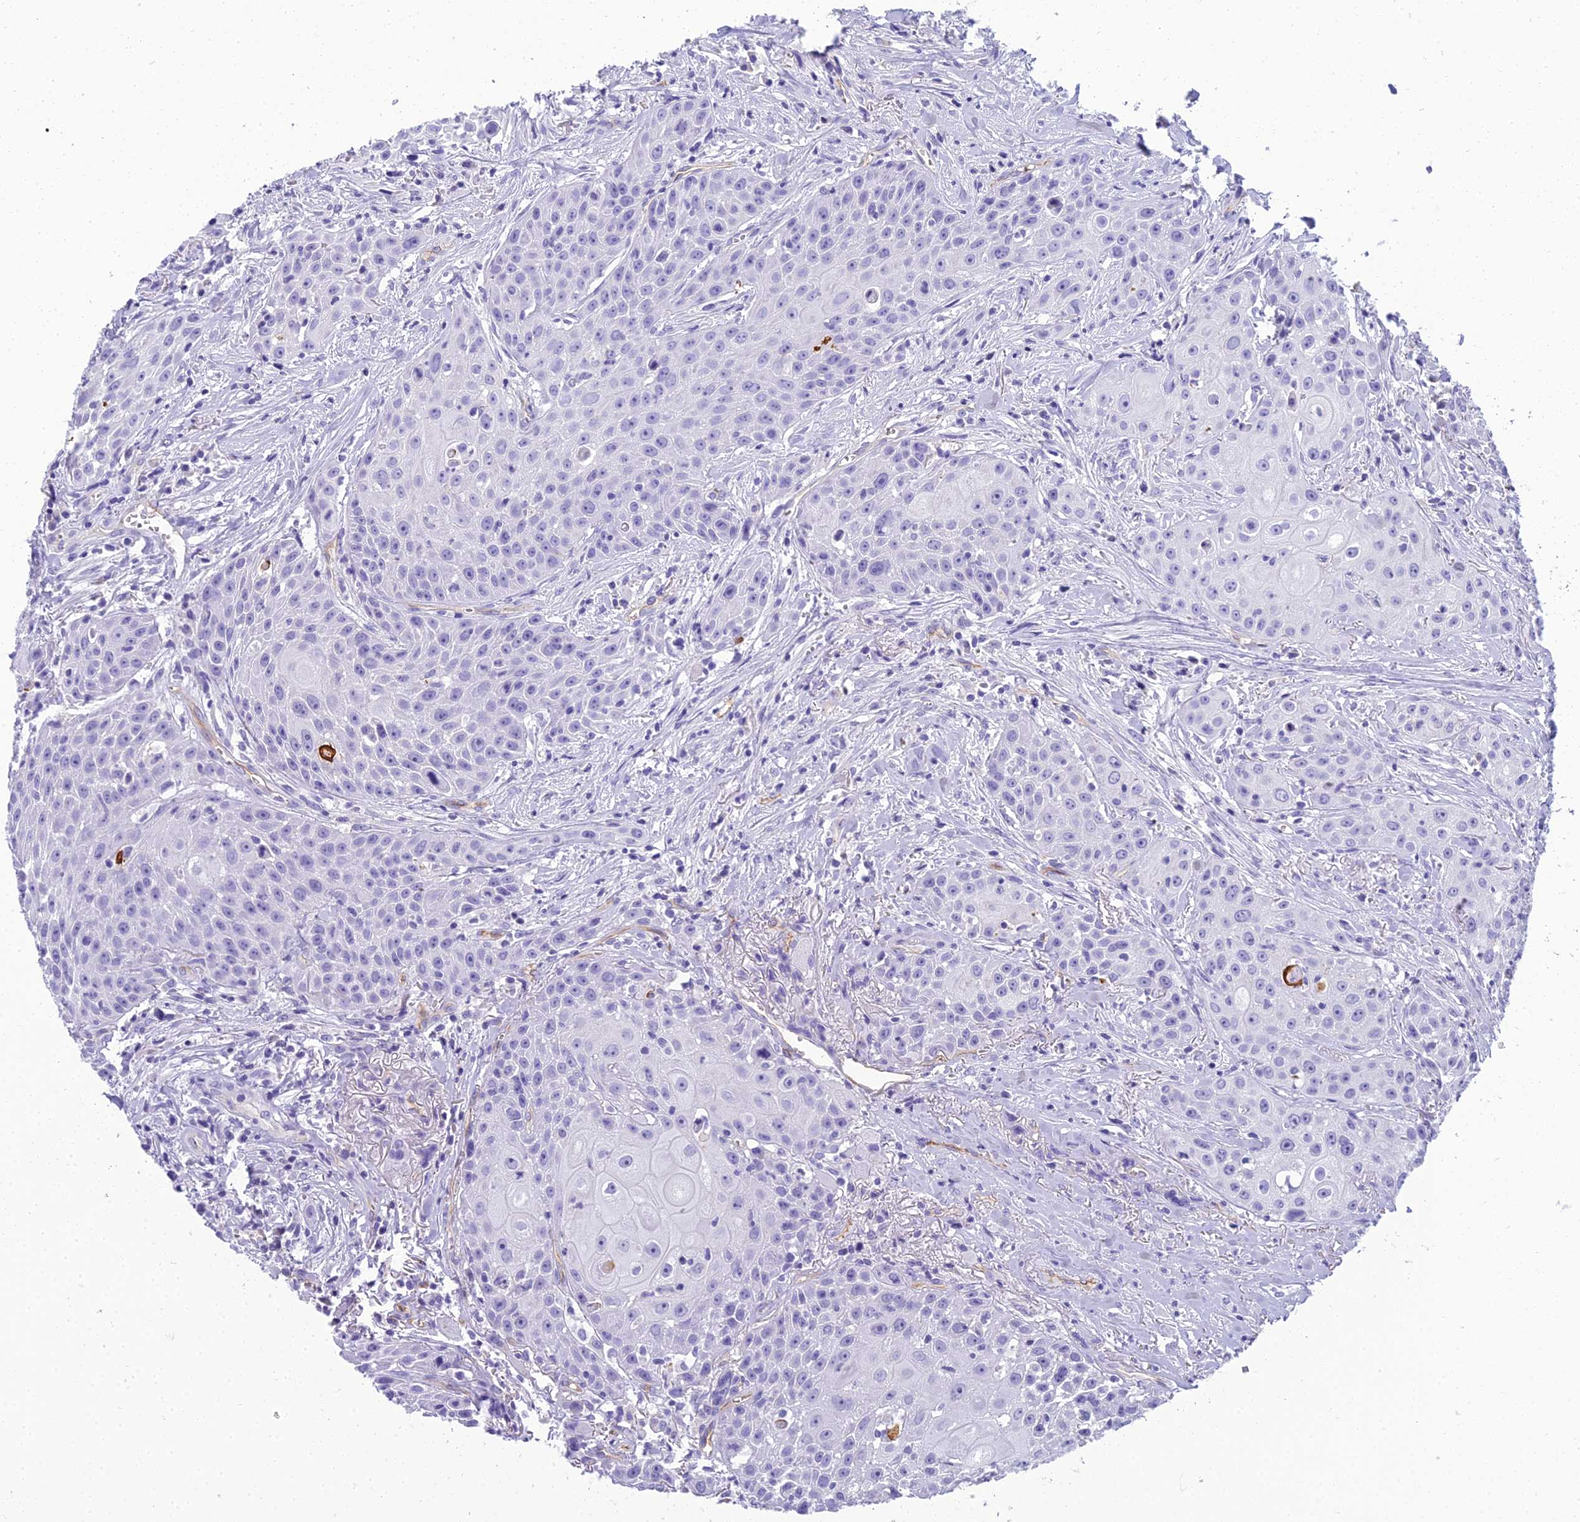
{"staining": {"intensity": "negative", "quantity": "none", "location": "none"}, "tissue": "head and neck cancer", "cell_type": "Tumor cells", "image_type": "cancer", "snomed": [{"axis": "morphology", "description": "Squamous cell carcinoma, NOS"}, {"axis": "topography", "description": "Oral tissue"}, {"axis": "topography", "description": "Head-Neck"}], "caption": "Immunohistochemistry of head and neck cancer (squamous cell carcinoma) exhibits no staining in tumor cells. (Immunohistochemistry, brightfield microscopy, high magnification).", "gene": "NINJ1", "patient": {"sex": "female", "age": 82}}